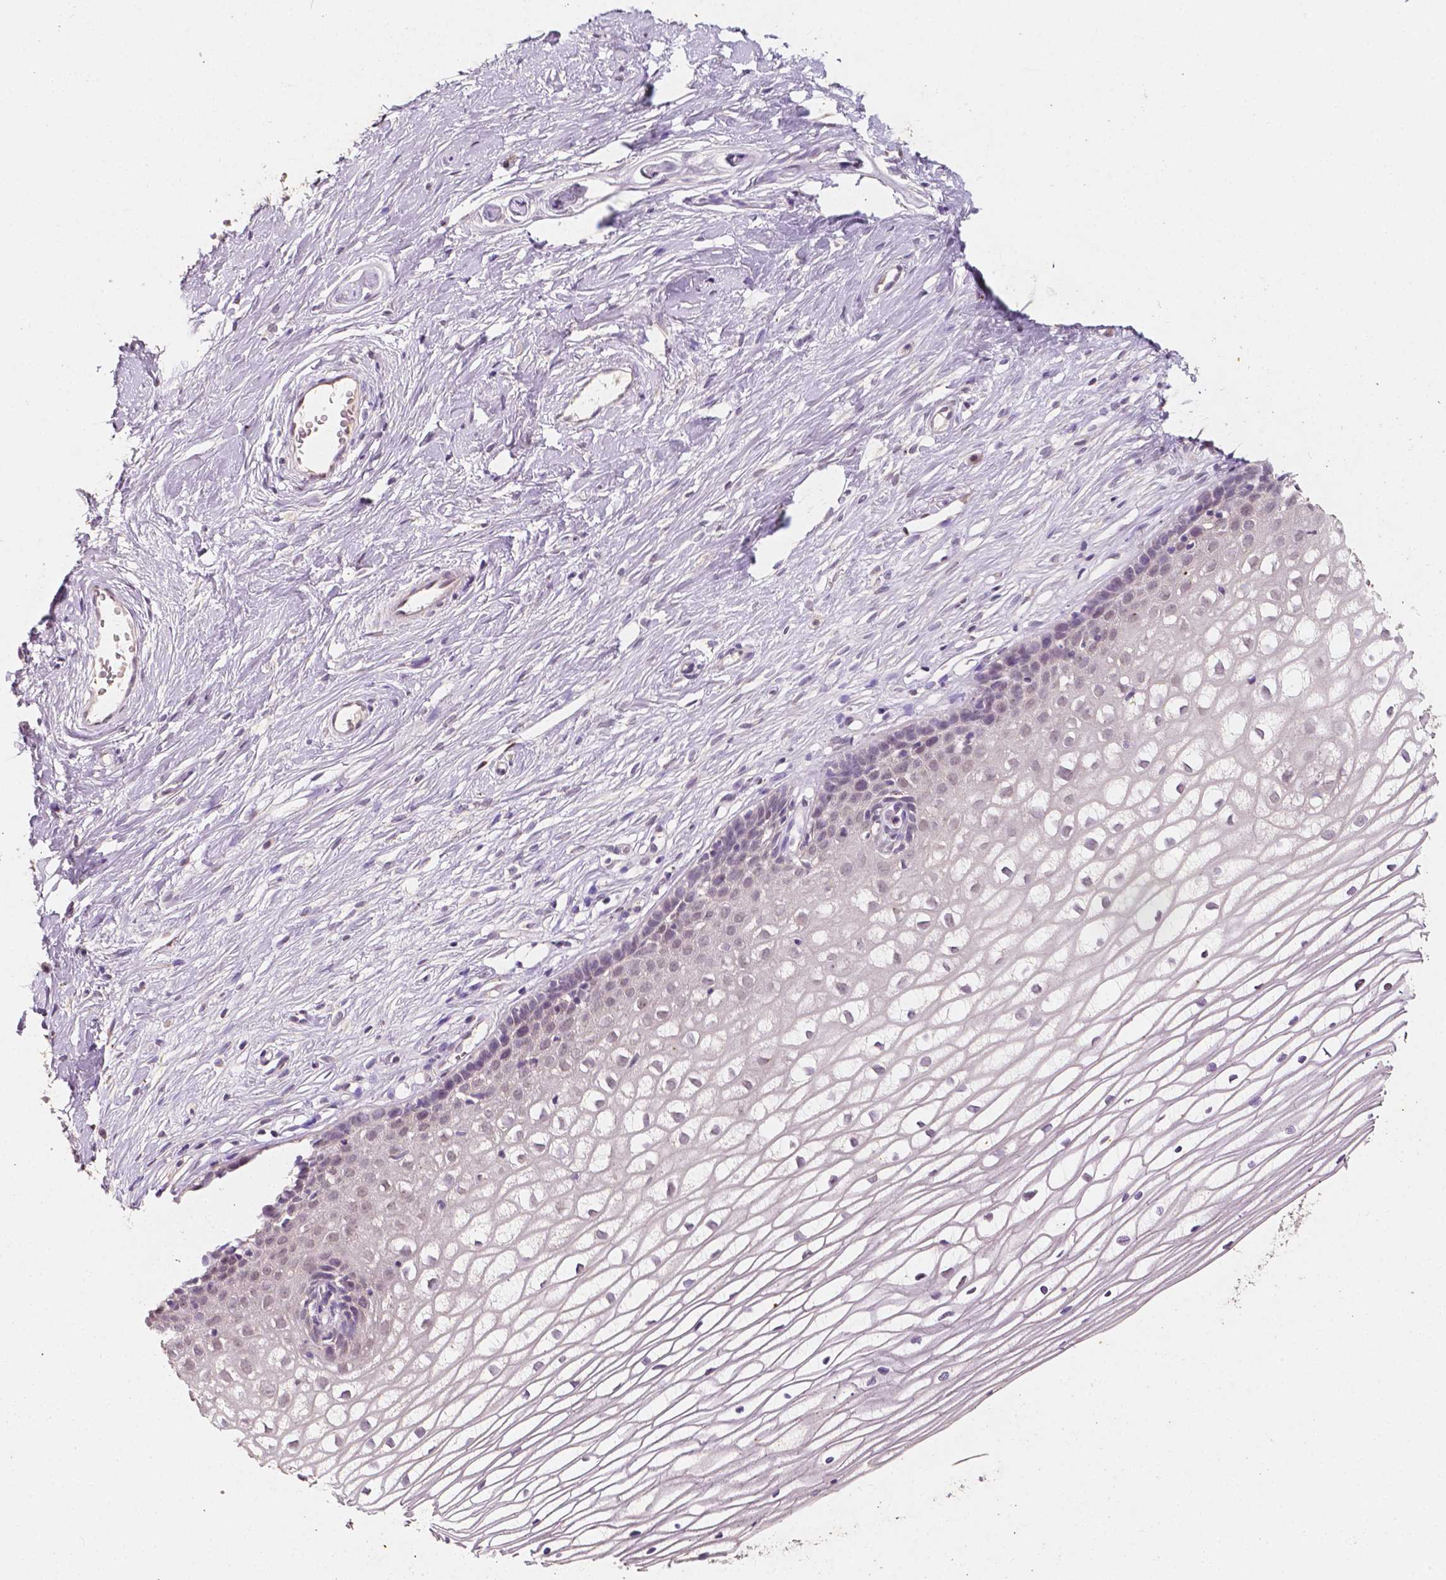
{"staining": {"intensity": "negative", "quantity": "none", "location": "none"}, "tissue": "cervix", "cell_type": "Glandular cells", "image_type": "normal", "snomed": [{"axis": "morphology", "description": "Normal tissue, NOS"}, {"axis": "topography", "description": "Cervix"}], "caption": "The IHC histopathology image has no significant expression in glandular cells of cervix.", "gene": "TAL1", "patient": {"sex": "female", "age": 40}}